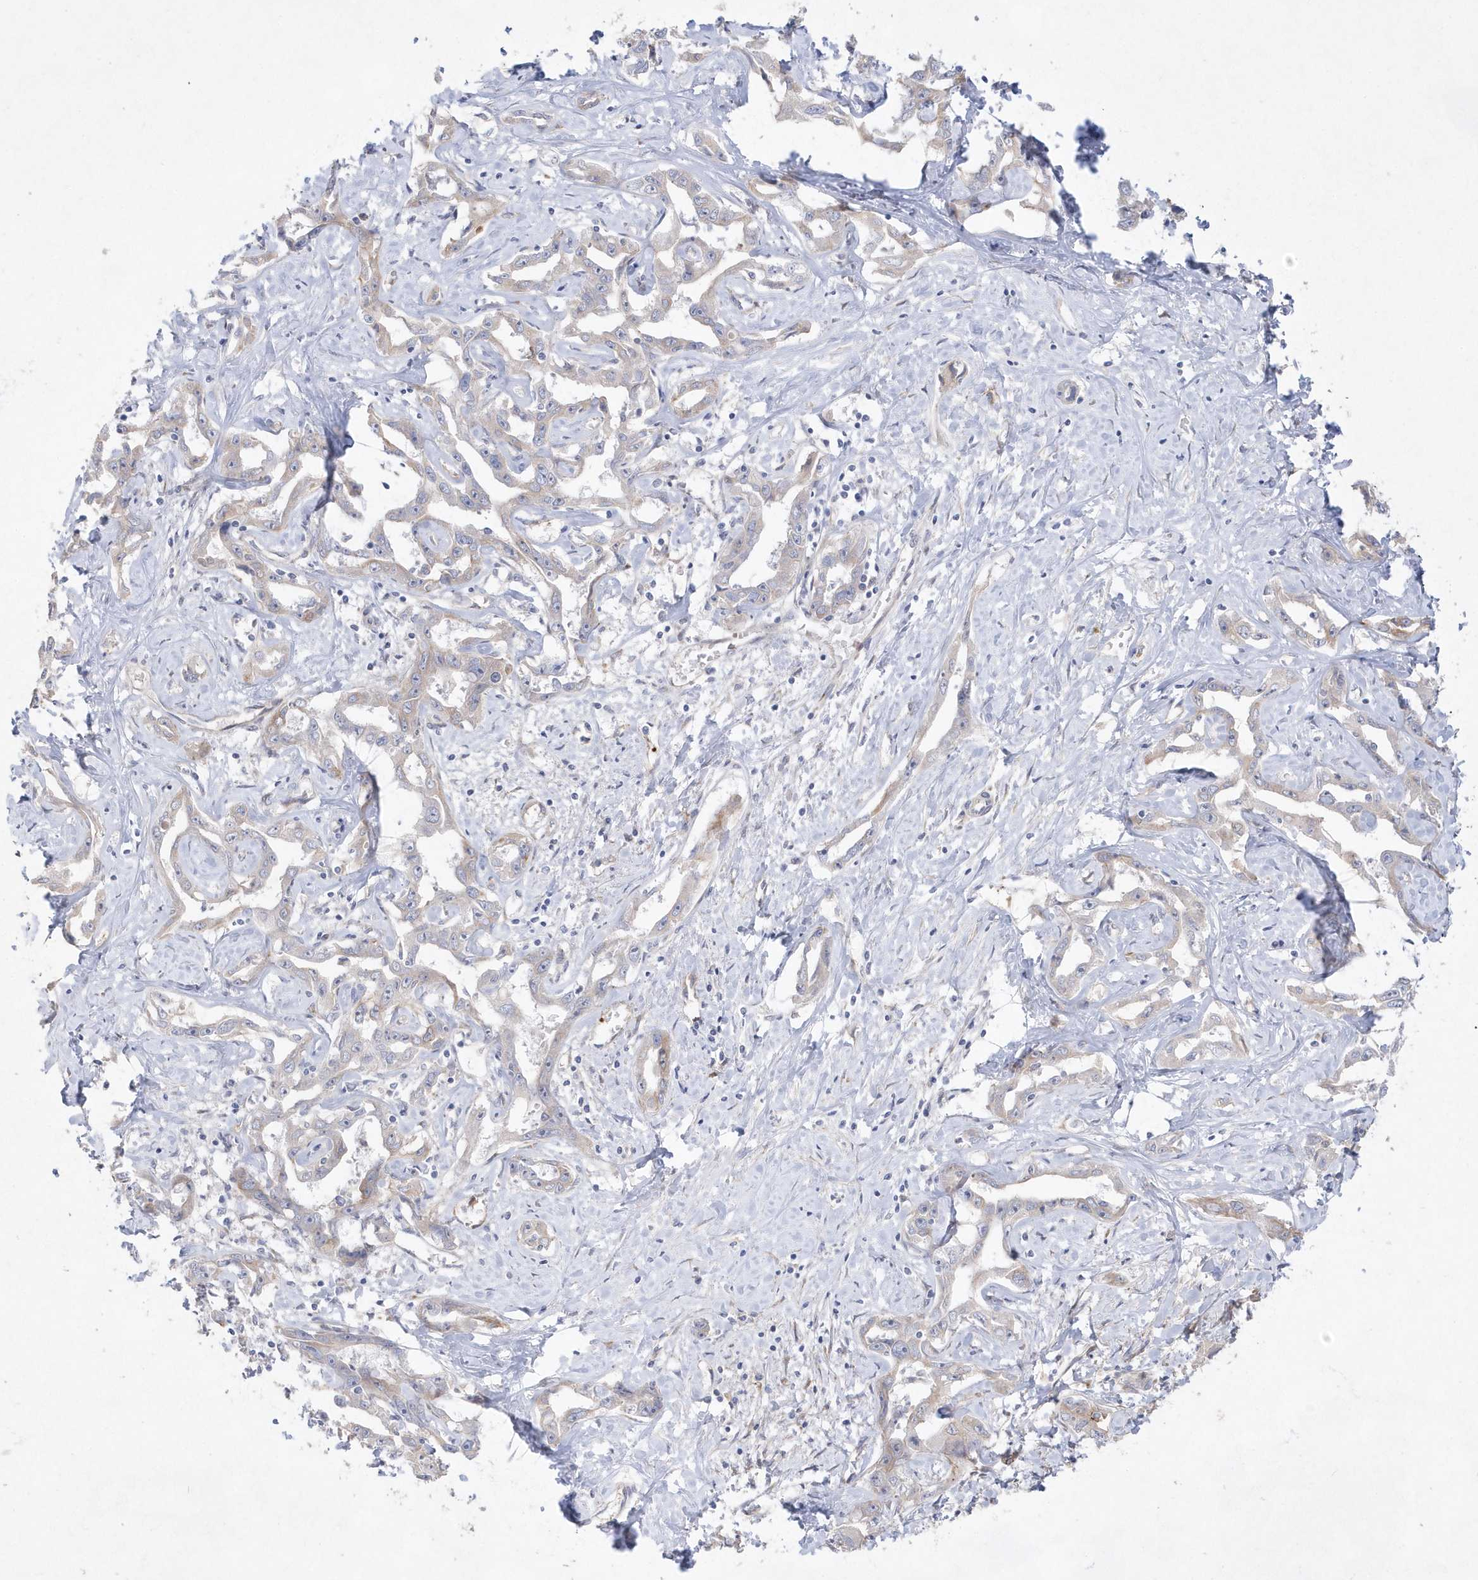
{"staining": {"intensity": "weak", "quantity": "<25%", "location": "cytoplasmic/membranous"}, "tissue": "liver cancer", "cell_type": "Tumor cells", "image_type": "cancer", "snomed": [{"axis": "morphology", "description": "Cholangiocarcinoma"}, {"axis": "topography", "description": "Liver"}], "caption": "A high-resolution histopathology image shows immunohistochemistry (IHC) staining of liver cholangiocarcinoma, which exhibits no significant staining in tumor cells.", "gene": "TMEM132B", "patient": {"sex": "male", "age": 59}}